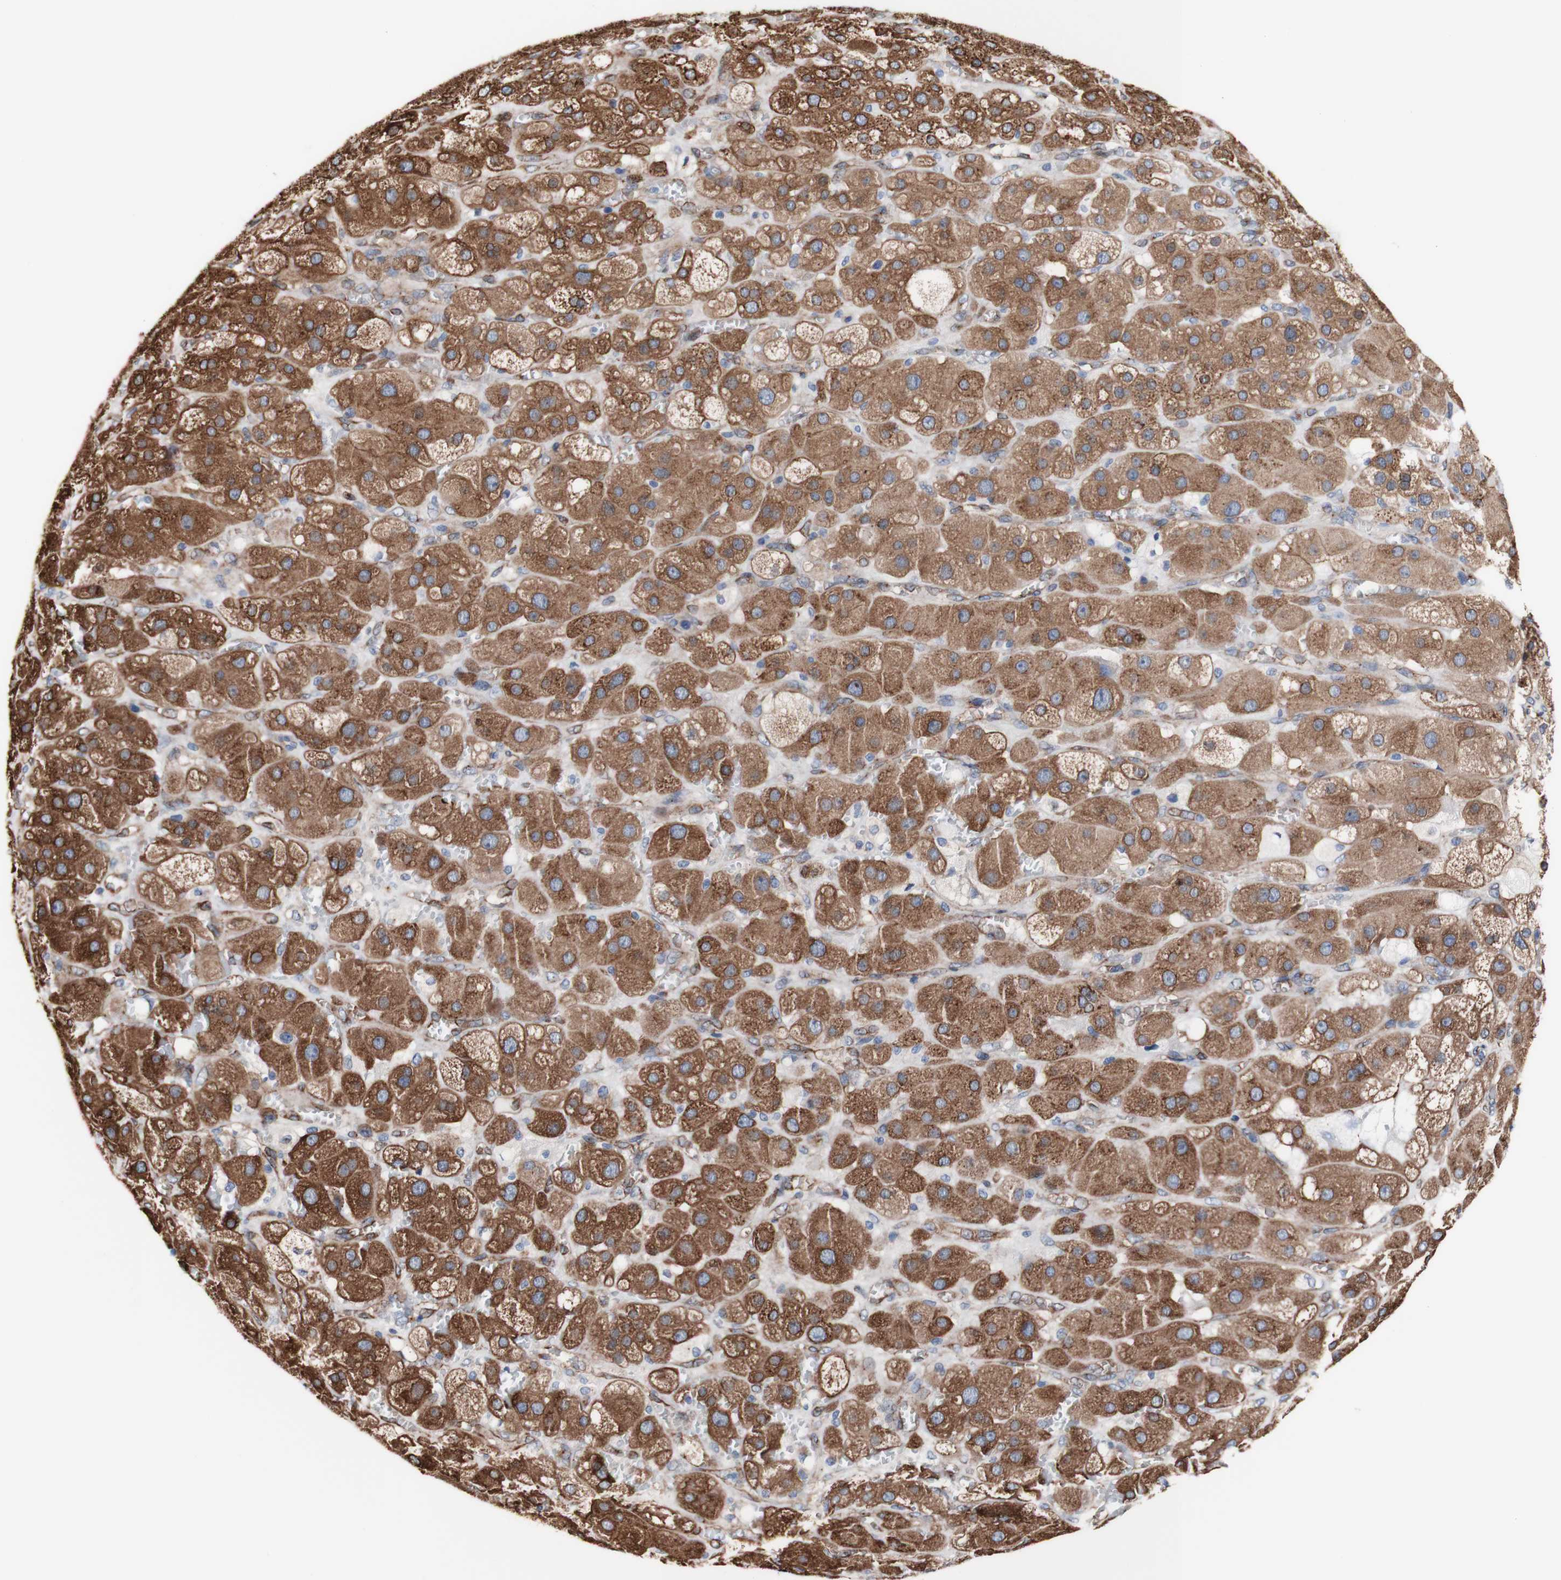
{"staining": {"intensity": "moderate", "quantity": ">75%", "location": "cytoplasmic/membranous"}, "tissue": "adrenal gland", "cell_type": "Glandular cells", "image_type": "normal", "snomed": [{"axis": "morphology", "description": "Normal tissue, NOS"}, {"axis": "topography", "description": "Adrenal gland"}], "caption": "DAB (3,3'-diaminobenzidine) immunohistochemical staining of benign human adrenal gland demonstrates moderate cytoplasmic/membranous protein staining in approximately >75% of glandular cells. Nuclei are stained in blue.", "gene": "LRIG3", "patient": {"sex": "female", "age": 47}}